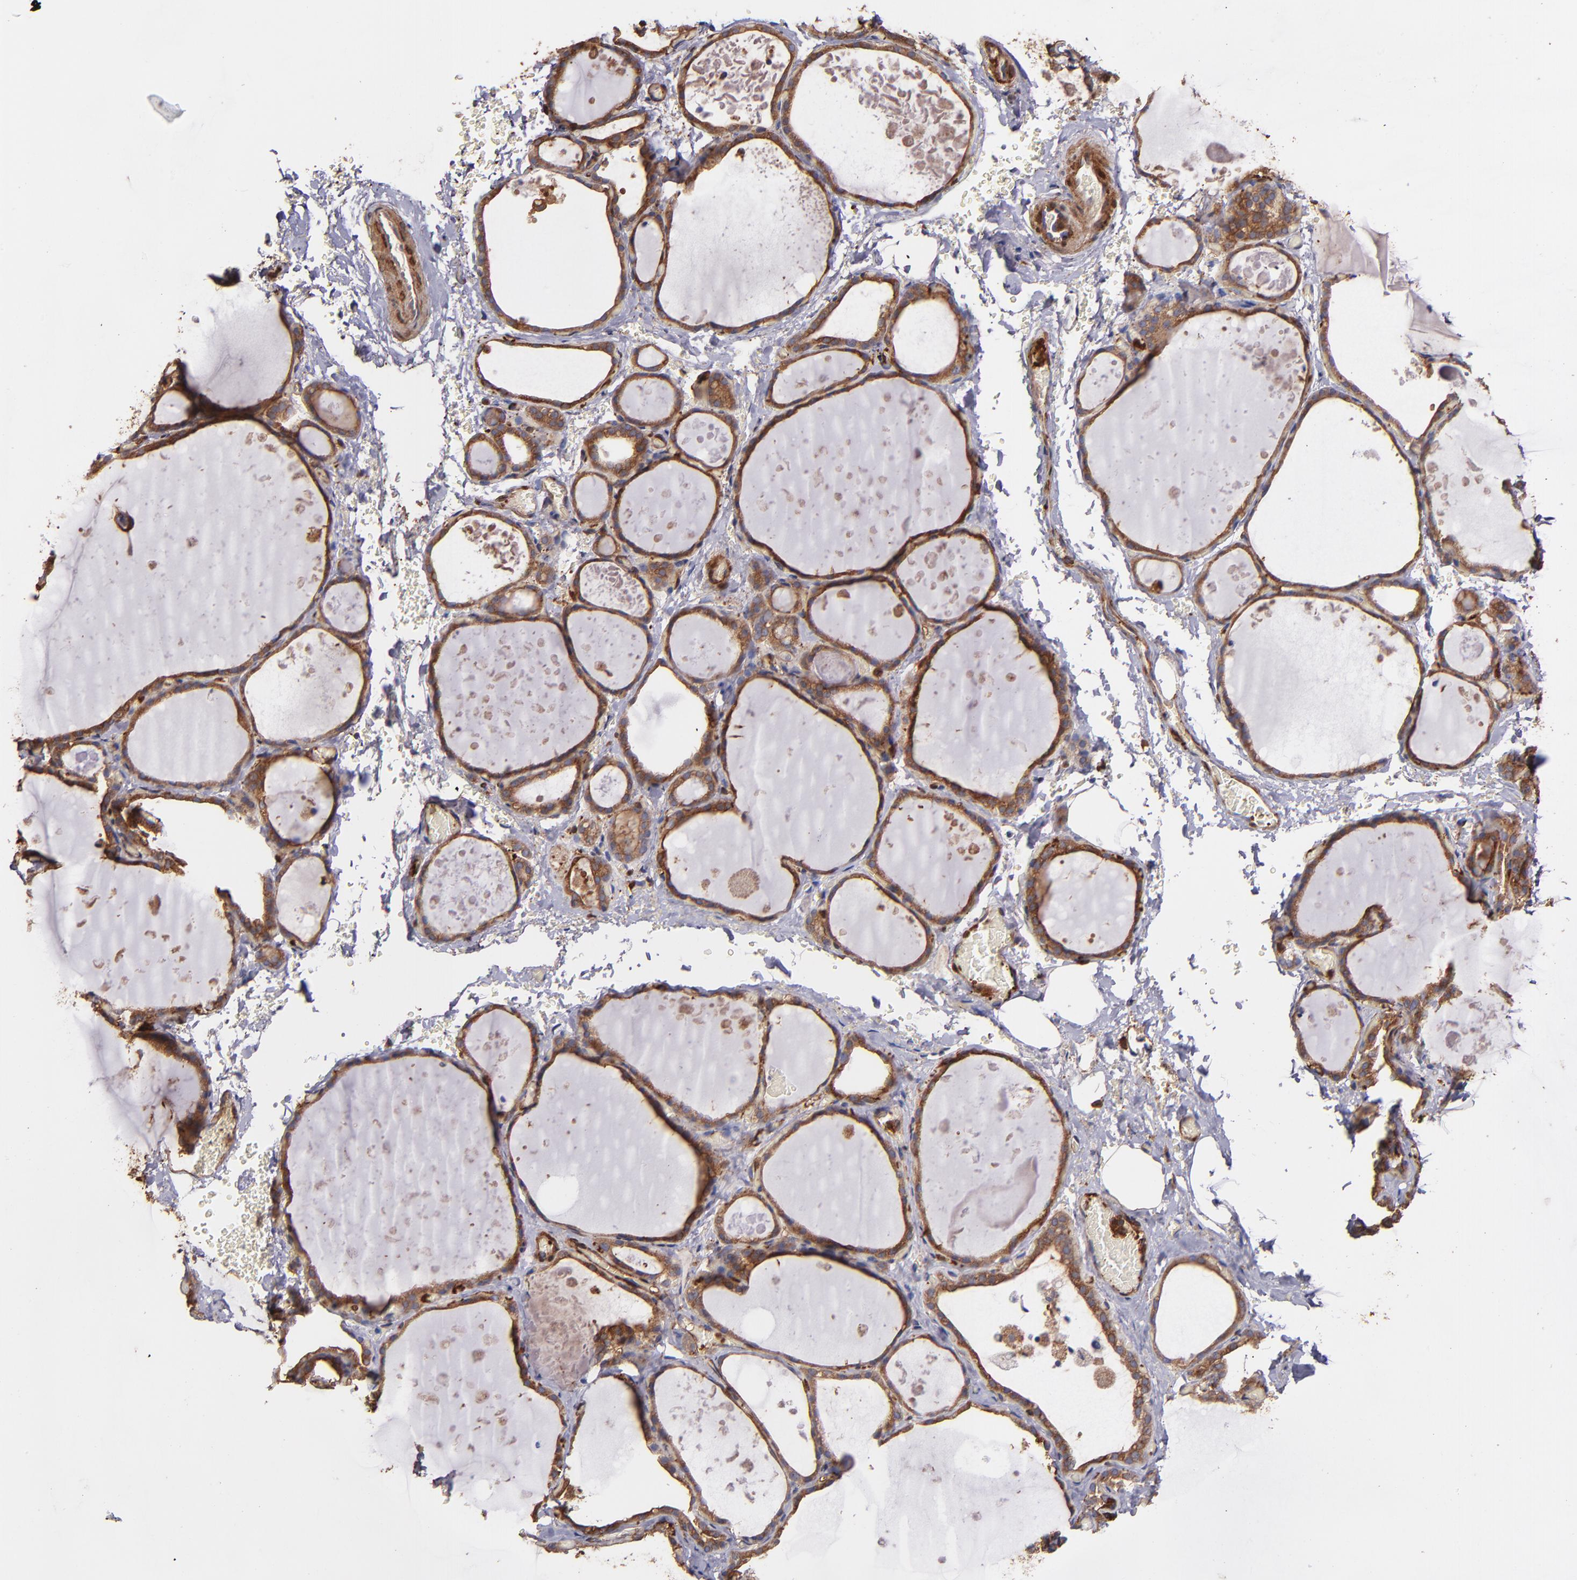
{"staining": {"intensity": "strong", "quantity": ">75%", "location": "cytoplasmic/membranous"}, "tissue": "thyroid gland", "cell_type": "Glandular cells", "image_type": "normal", "snomed": [{"axis": "morphology", "description": "Normal tissue, NOS"}, {"axis": "topography", "description": "Thyroid gland"}], "caption": "Unremarkable thyroid gland displays strong cytoplasmic/membranous positivity in about >75% of glandular cells.", "gene": "VCL", "patient": {"sex": "male", "age": 61}}